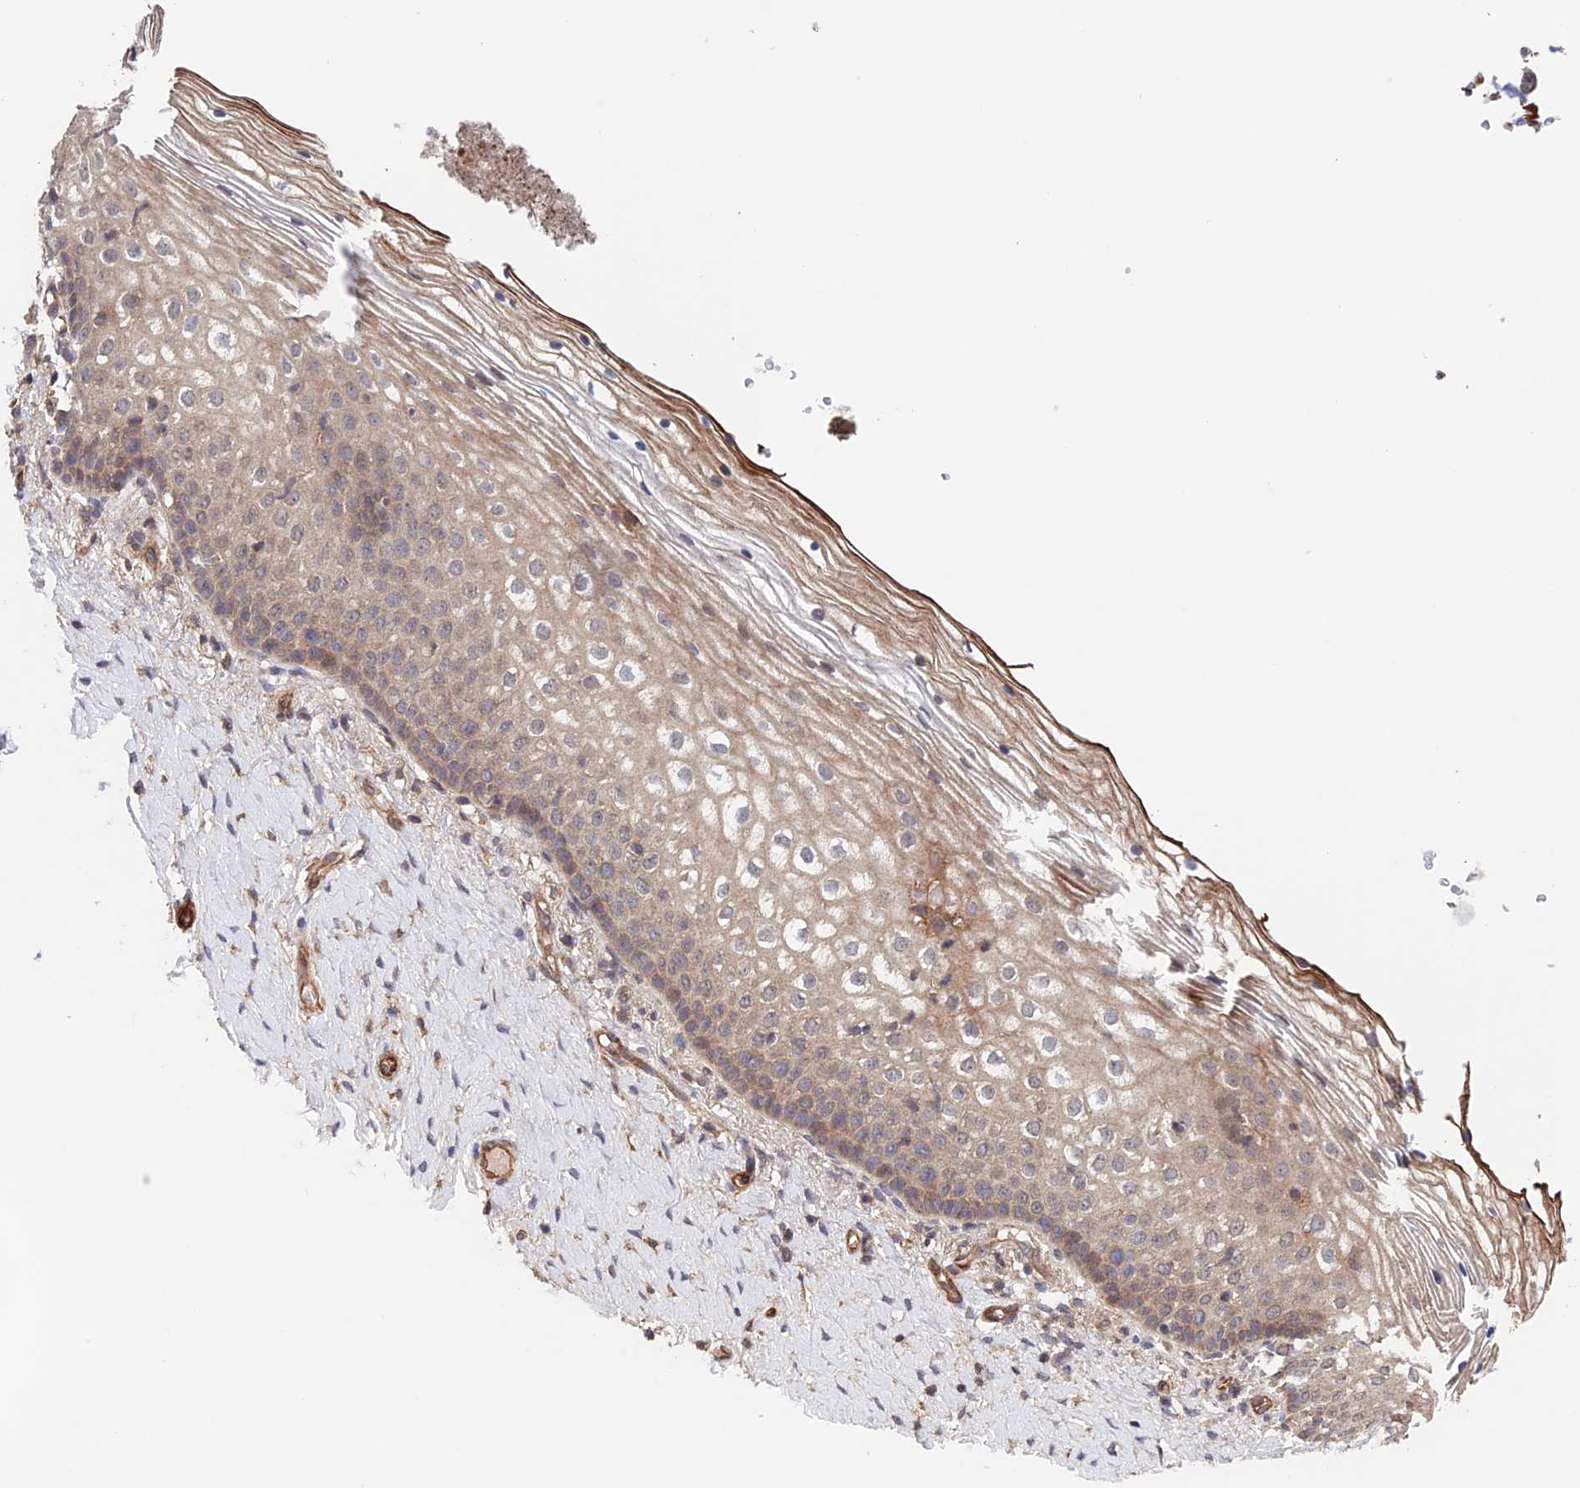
{"staining": {"intensity": "weak", "quantity": "<25%", "location": "cytoplasmic/membranous"}, "tissue": "vagina", "cell_type": "Squamous epithelial cells", "image_type": "normal", "snomed": [{"axis": "morphology", "description": "Normal tissue, NOS"}, {"axis": "topography", "description": "Vagina"}], "caption": "This is an immunohistochemistry micrograph of benign human vagina. There is no expression in squamous epithelial cells.", "gene": "NUDT16L1", "patient": {"sex": "female", "age": 60}}